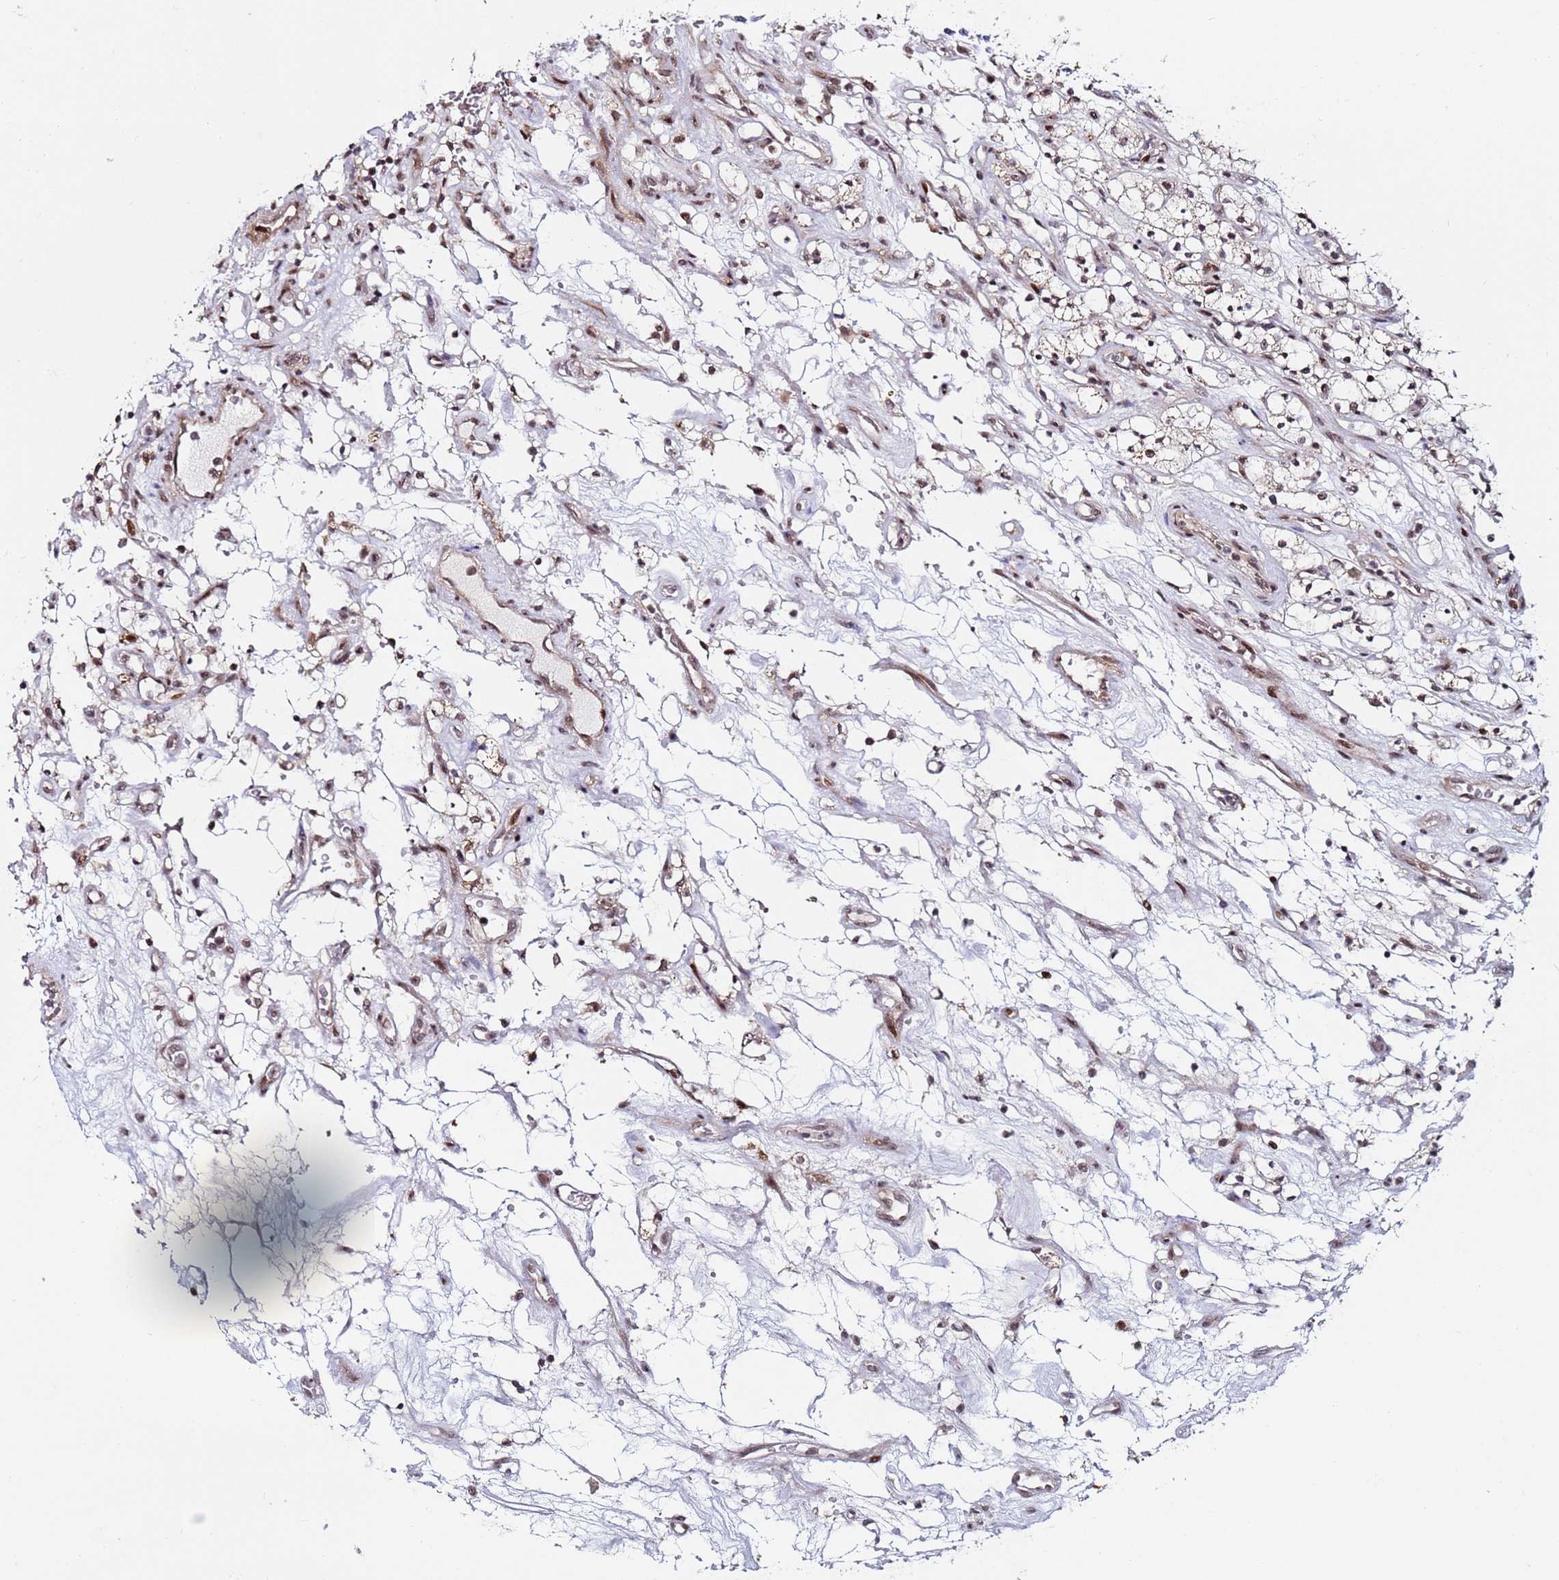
{"staining": {"intensity": "moderate", "quantity": ">75%", "location": "nuclear"}, "tissue": "renal cancer", "cell_type": "Tumor cells", "image_type": "cancer", "snomed": [{"axis": "morphology", "description": "Adenocarcinoma, NOS"}, {"axis": "topography", "description": "Kidney"}], "caption": "Protein expression analysis of renal adenocarcinoma demonstrates moderate nuclear expression in about >75% of tumor cells.", "gene": "PPM1H", "patient": {"sex": "female", "age": 69}}